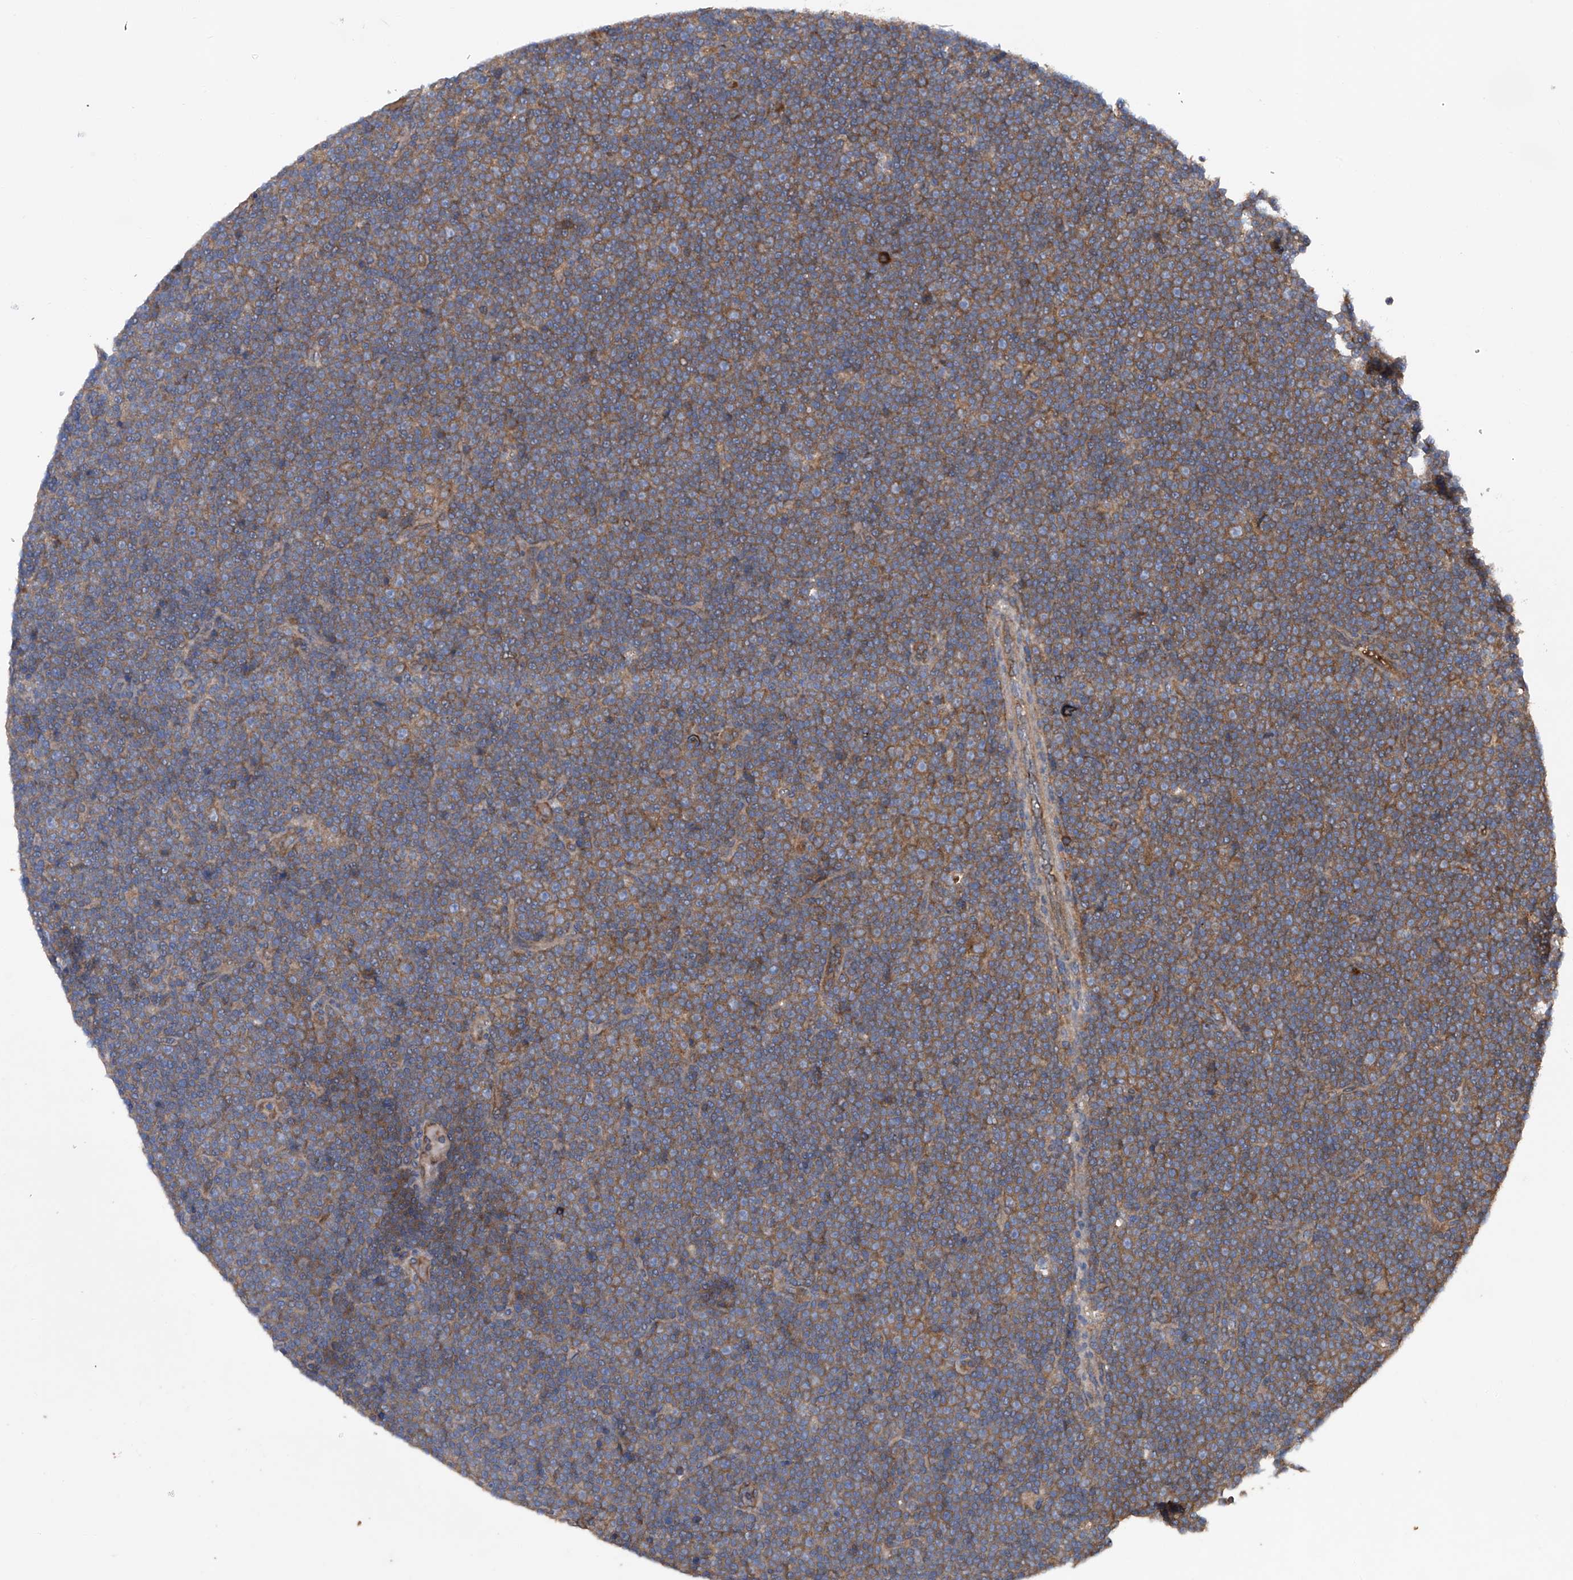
{"staining": {"intensity": "moderate", "quantity": ">75%", "location": "cytoplasmic/membranous"}, "tissue": "lymphoma", "cell_type": "Tumor cells", "image_type": "cancer", "snomed": [{"axis": "morphology", "description": "Malignant lymphoma, non-Hodgkin's type, Low grade"}, {"axis": "topography", "description": "Lymph node"}], "caption": "The micrograph displays a brown stain indicating the presence of a protein in the cytoplasmic/membranous of tumor cells in malignant lymphoma, non-Hodgkin's type (low-grade).", "gene": "ASCC3", "patient": {"sex": "female", "age": 67}}